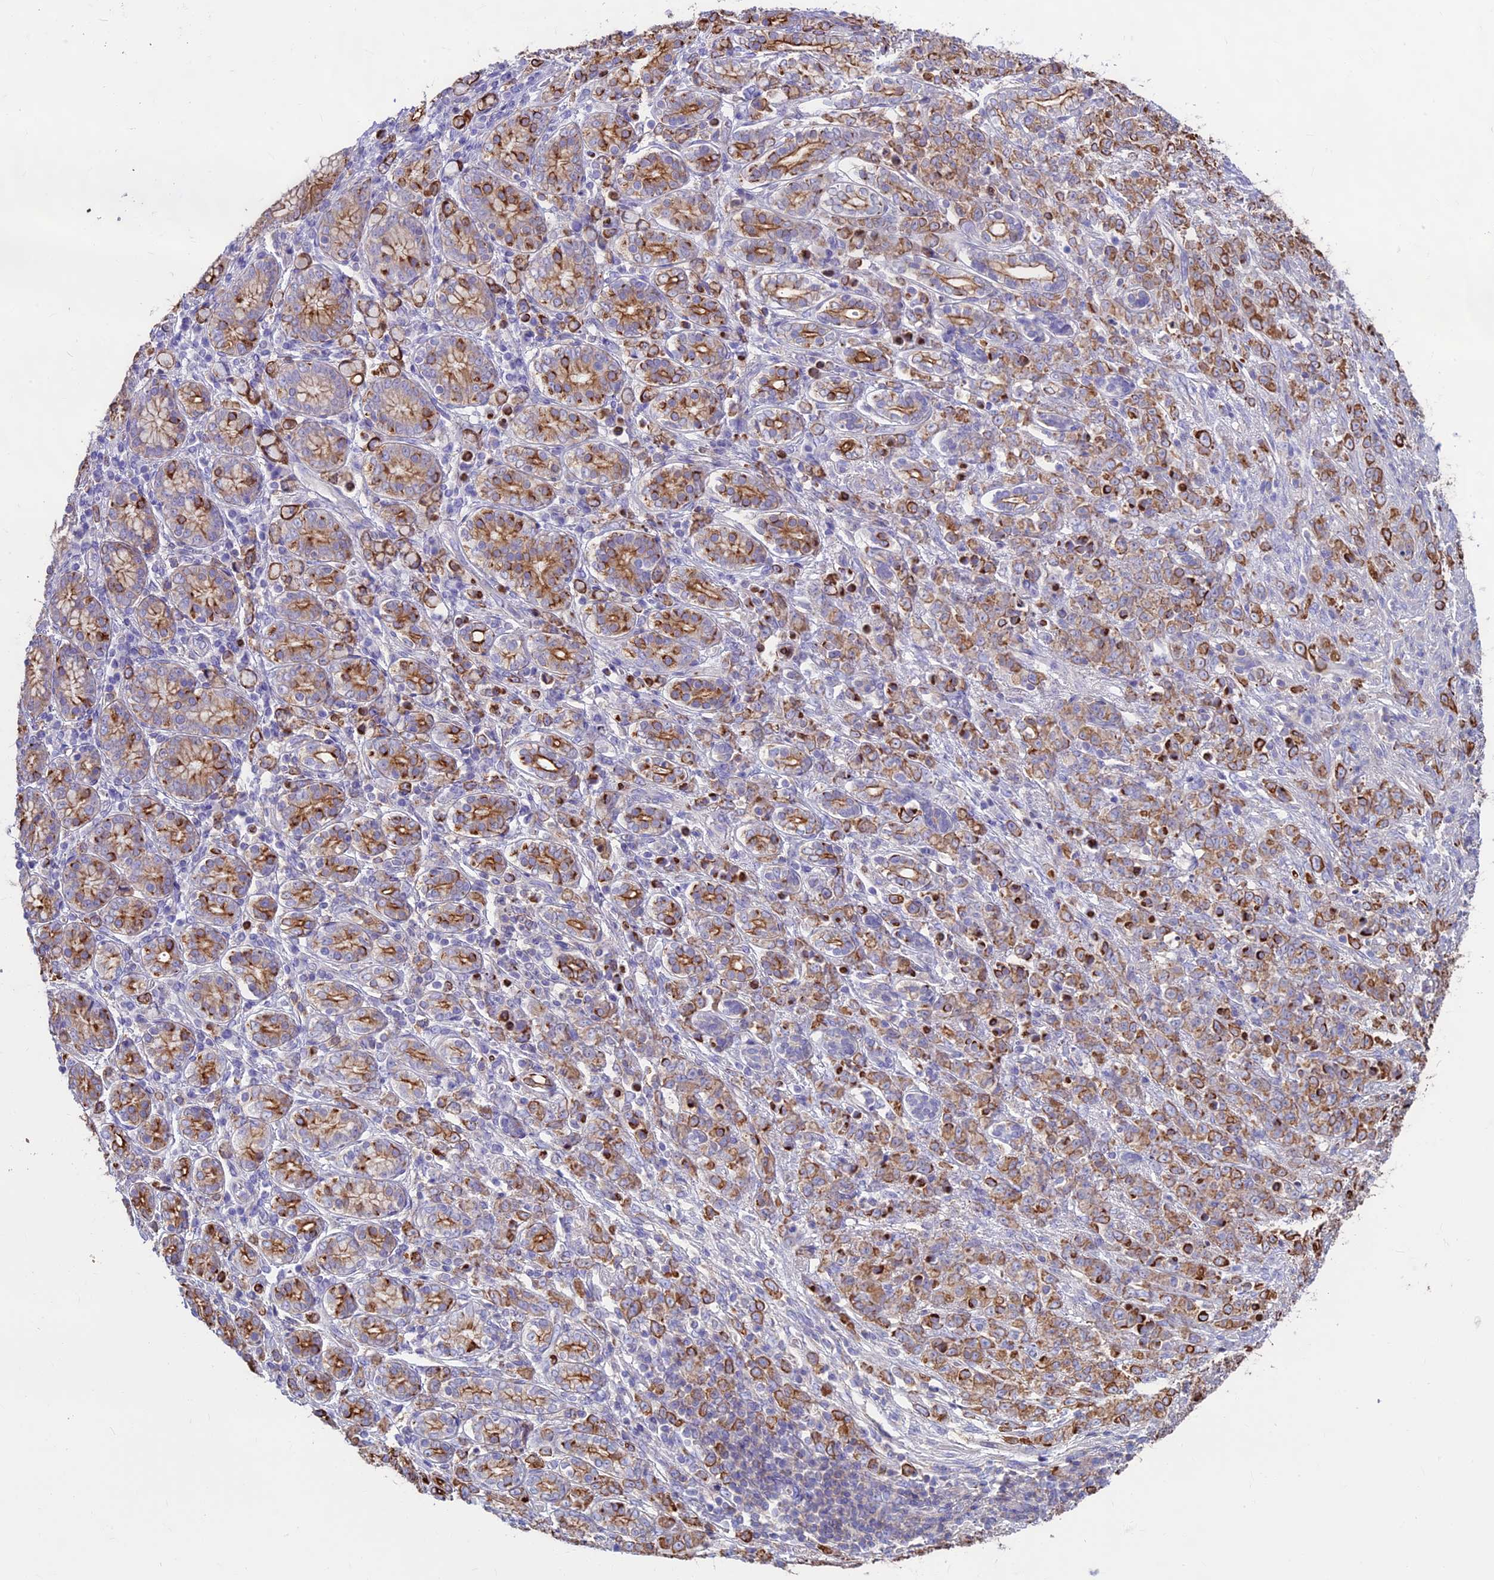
{"staining": {"intensity": "strong", "quantity": "25%-75%", "location": "cytoplasmic/membranous"}, "tissue": "stomach cancer", "cell_type": "Tumor cells", "image_type": "cancer", "snomed": [{"axis": "morphology", "description": "Adenocarcinoma, NOS"}, {"axis": "topography", "description": "Stomach"}], "caption": "This photomicrograph exhibits stomach cancer (adenocarcinoma) stained with IHC to label a protein in brown. The cytoplasmic/membranous of tumor cells show strong positivity for the protein. Nuclei are counter-stained blue.", "gene": "CDAN1", "patient": {"sex": "female", "age": 79}}